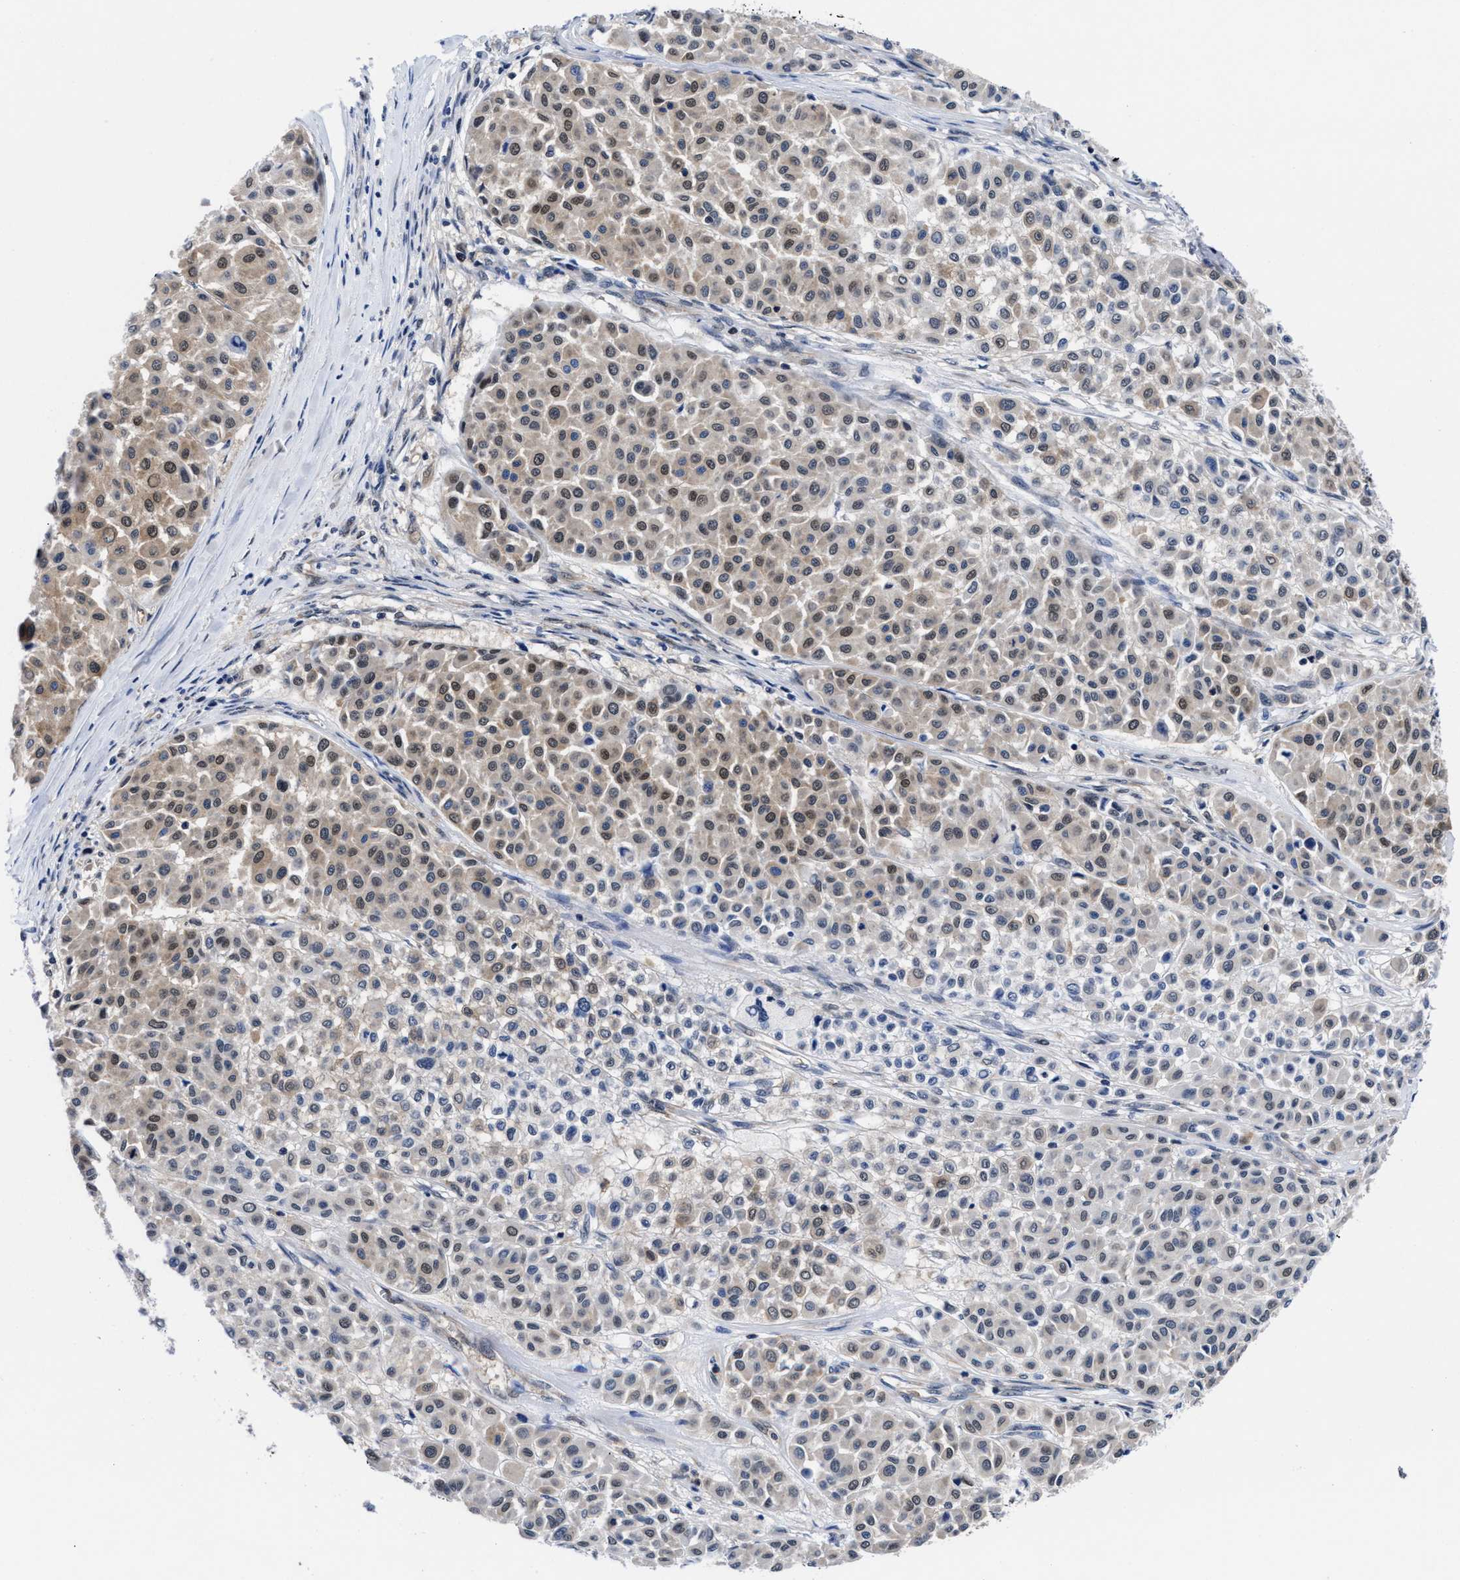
{"staining": {"intensity": "weak", "quantity": ">75%", "location": "cytoplasmic/membranous,nuclear"}, "tissue": "melanoma", "cell_type": "Tumor cells", "image_type": "cancer", "snomed": [{"axis": "morphology", "description": "Malignant melanoma, Metastatic site"}, {"axis": "topography", "description": "Soft tissue"}], "caption": "High-magnification brightfield microscopy of melanoma stained with DAB (3,3'-diaminobenzidine) (brown) and counterstained with hematoxylin (blue). tumor cells exhibit weak cytoplasmic/membranous and nuclear staining is appreciated in approximately>75% of cells. (DAB = brown stain, brightfield microscopy at high magnification).", "gene": "ACLY", "patient": {"sex": "male", "age": 41}}